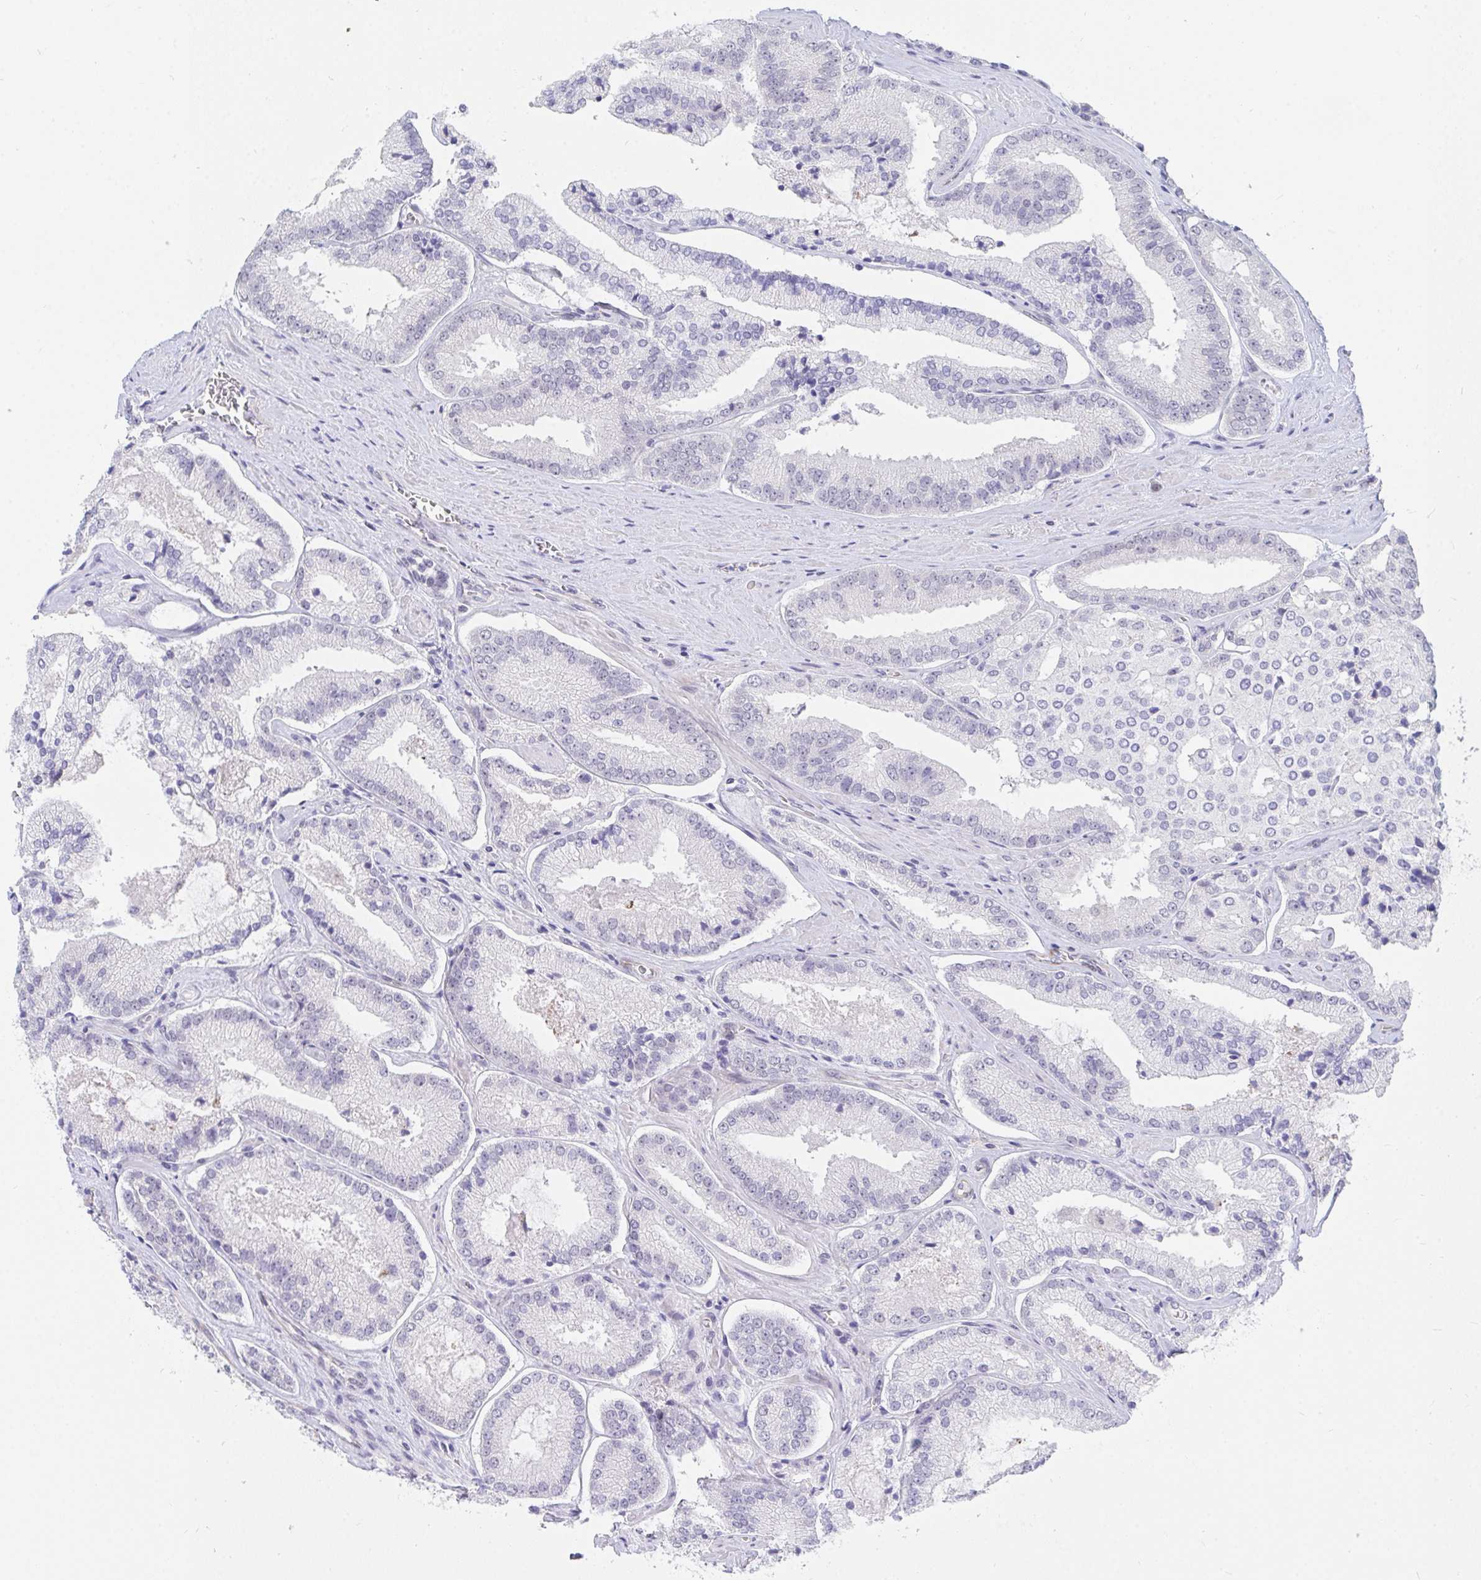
{"staining": {"intensity": "negative", "quantity": "none", "location": "none"}, "tissue": "prostate cancer", "cell_type": "Tumor cells", "image_type": "cancer", "snomed": [{"axis": "morphology", "description": "Adenocarcinoma, High grade"}, {"axis": "topography", "description": "Prostate"}], "caption": "An immunohistochemistry (IHC) micrograph of adenocarcinoma (high-grade) (prostate) is shown. There is no staining in tumor cells of adenocarcinoma (high-grade) (prostate). The staining was performed using DAB (3,3'-diaminobenzidine) to visualize the protein expression in brown, while the nuclei were stained in blue with hematoxylin (Magnification: 20x).", "gene": "DAOA", "patient": {"sex": "male", "age": 73}}